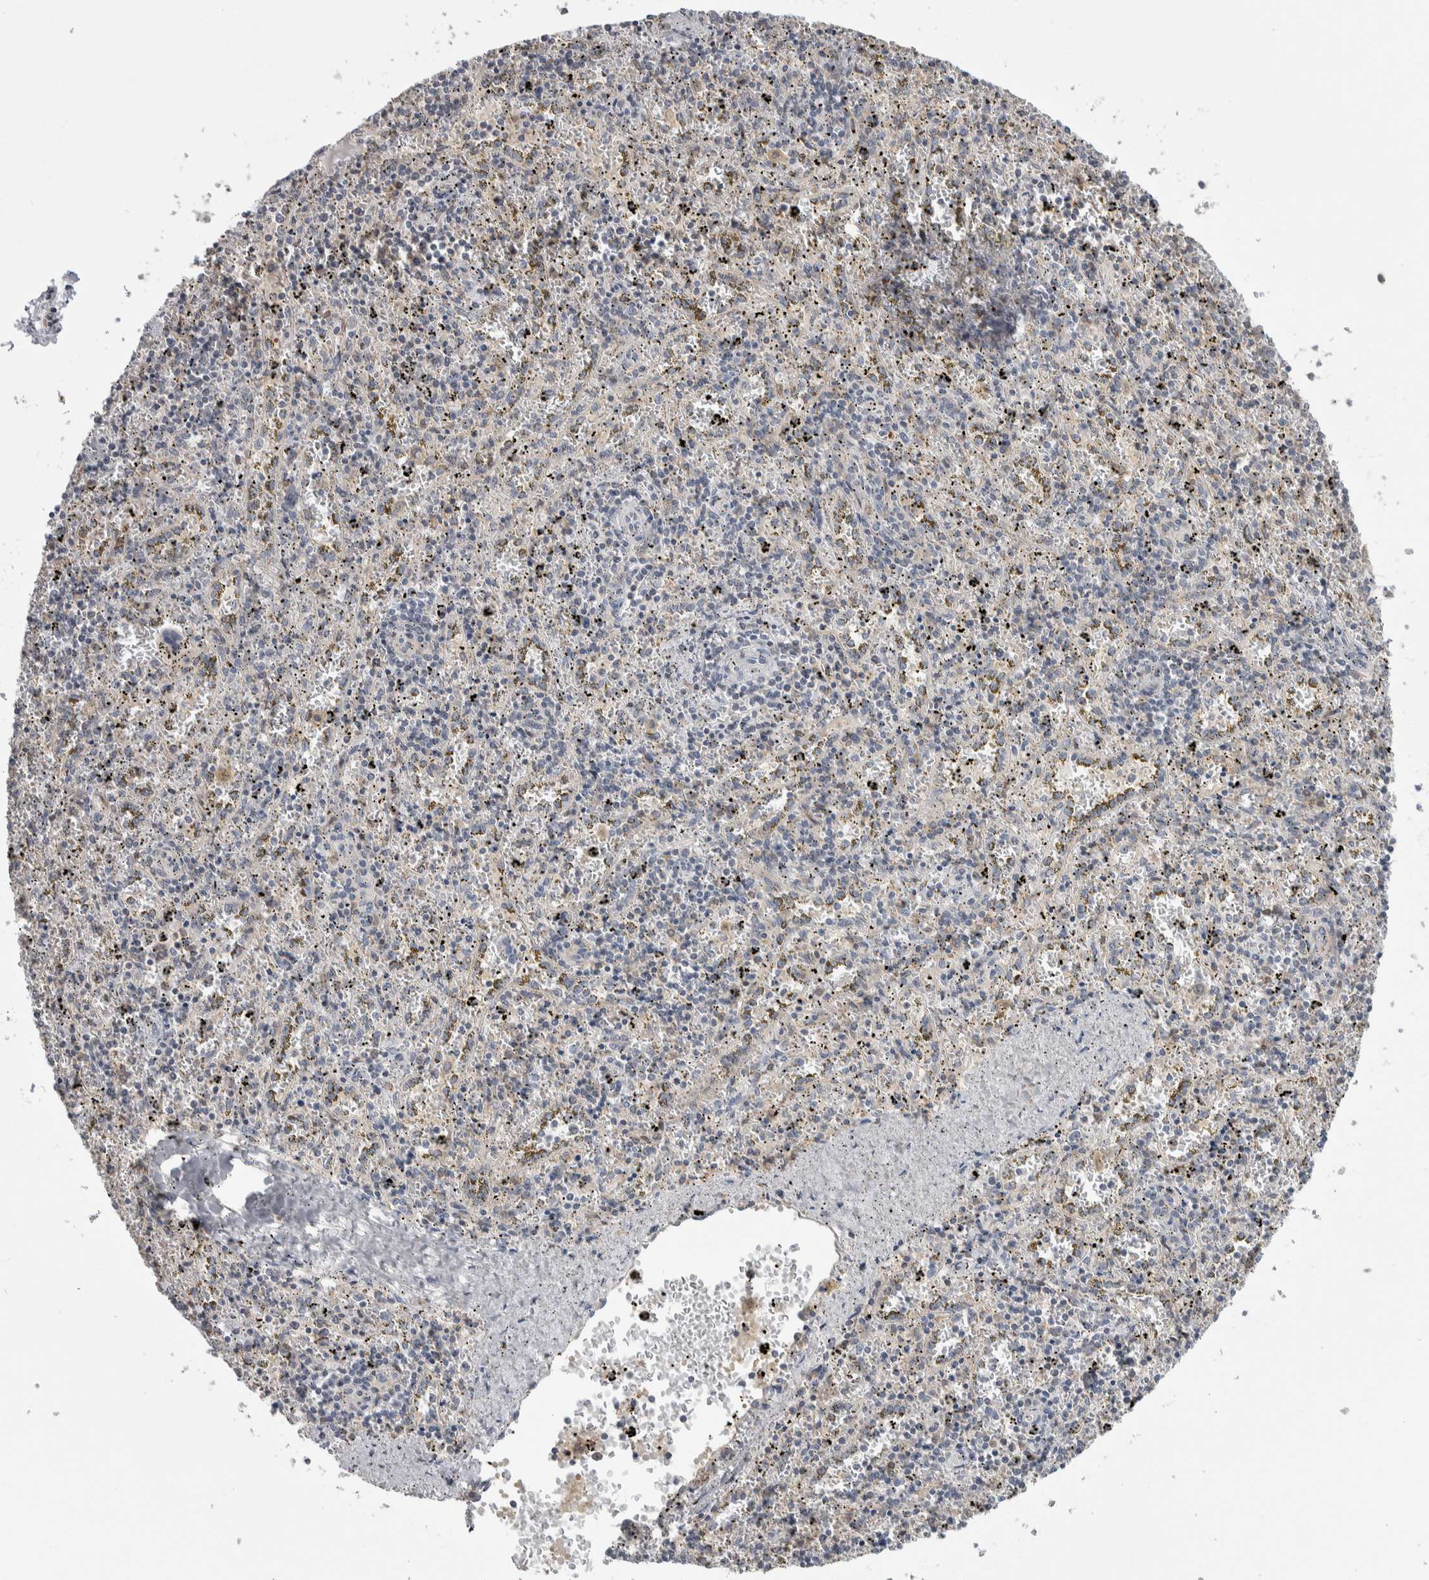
{"staining": {"intensity": "weak", "quantity": "25%-75%", "location": "cytoplasmic/membranous,nuclear"}, "tissue": "spleen", "cell_type": "Cells in red pulp", "image_type": "normal", "snomed": [{"axis": "morphology", "description": "Normal tissue, NOS"}, {"axis": "topography", "description": "Spleen"}], "caption": "Protein staining by IHC demonstrates weak cytoplasmic/membranous,nuclear expression in approximately 25%-75% of cells in red pulp in normal spleen.", "gene": "HTATIP2", "patient": {"sex": "male", "age": 11}}